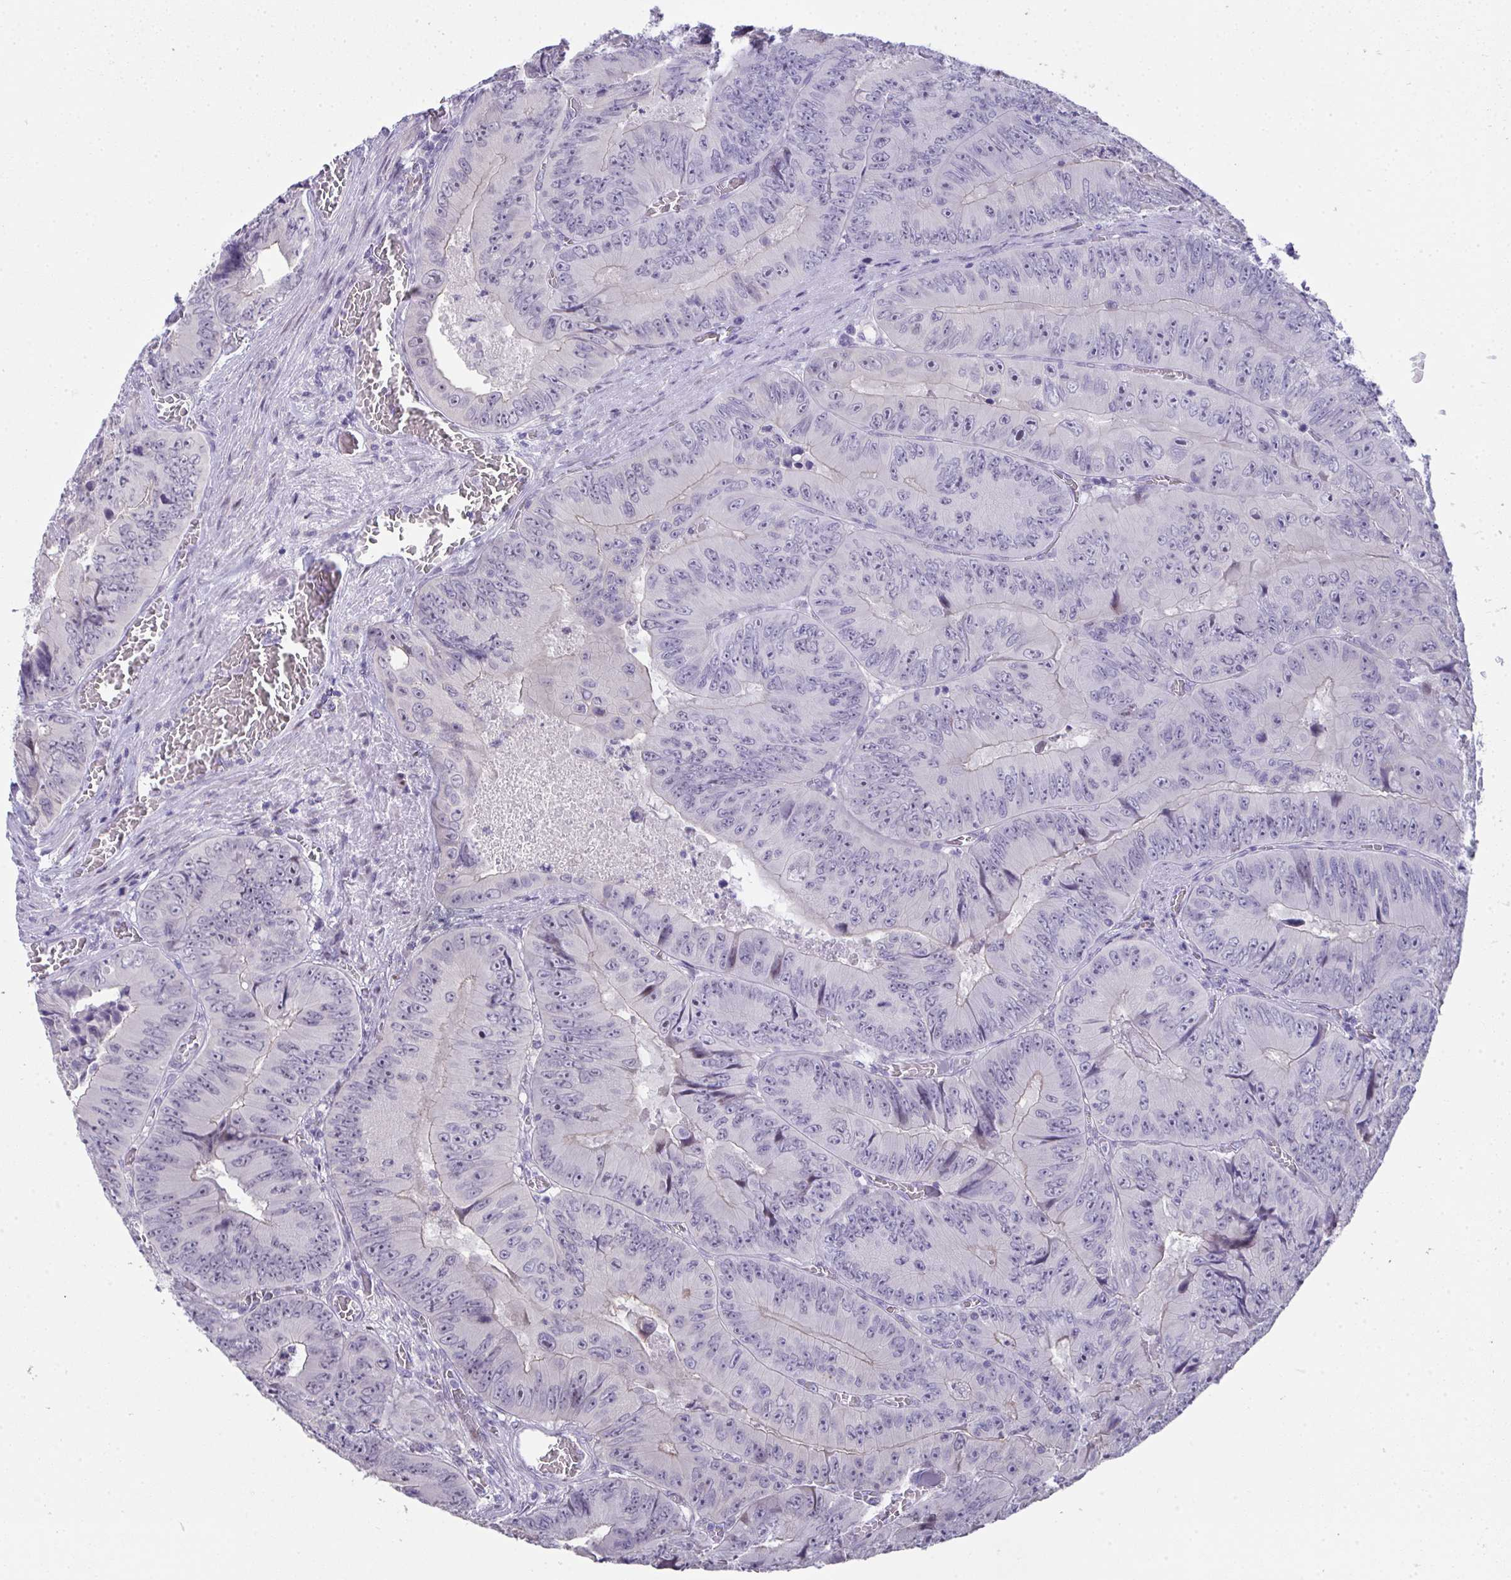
{"staining": {"intensity": "negative", "quantity": "none", "location": "none"}, "tissue": "colorectal cancer", "cell_type": "Tumor cells", "image_type": "cancer", "snomed": [{"axis": "morphology", "description": "Adenocarcinoma, NOS"}, {"axis": "topography", "description": "Colon"}], "caption": "A photomicrograph of colorectal adenocarcinoma stained for a protein demonstrates no brown staining in tumor cells.", "gene": "GALNT16", "patient": {"sex": "female", "age": 84}}